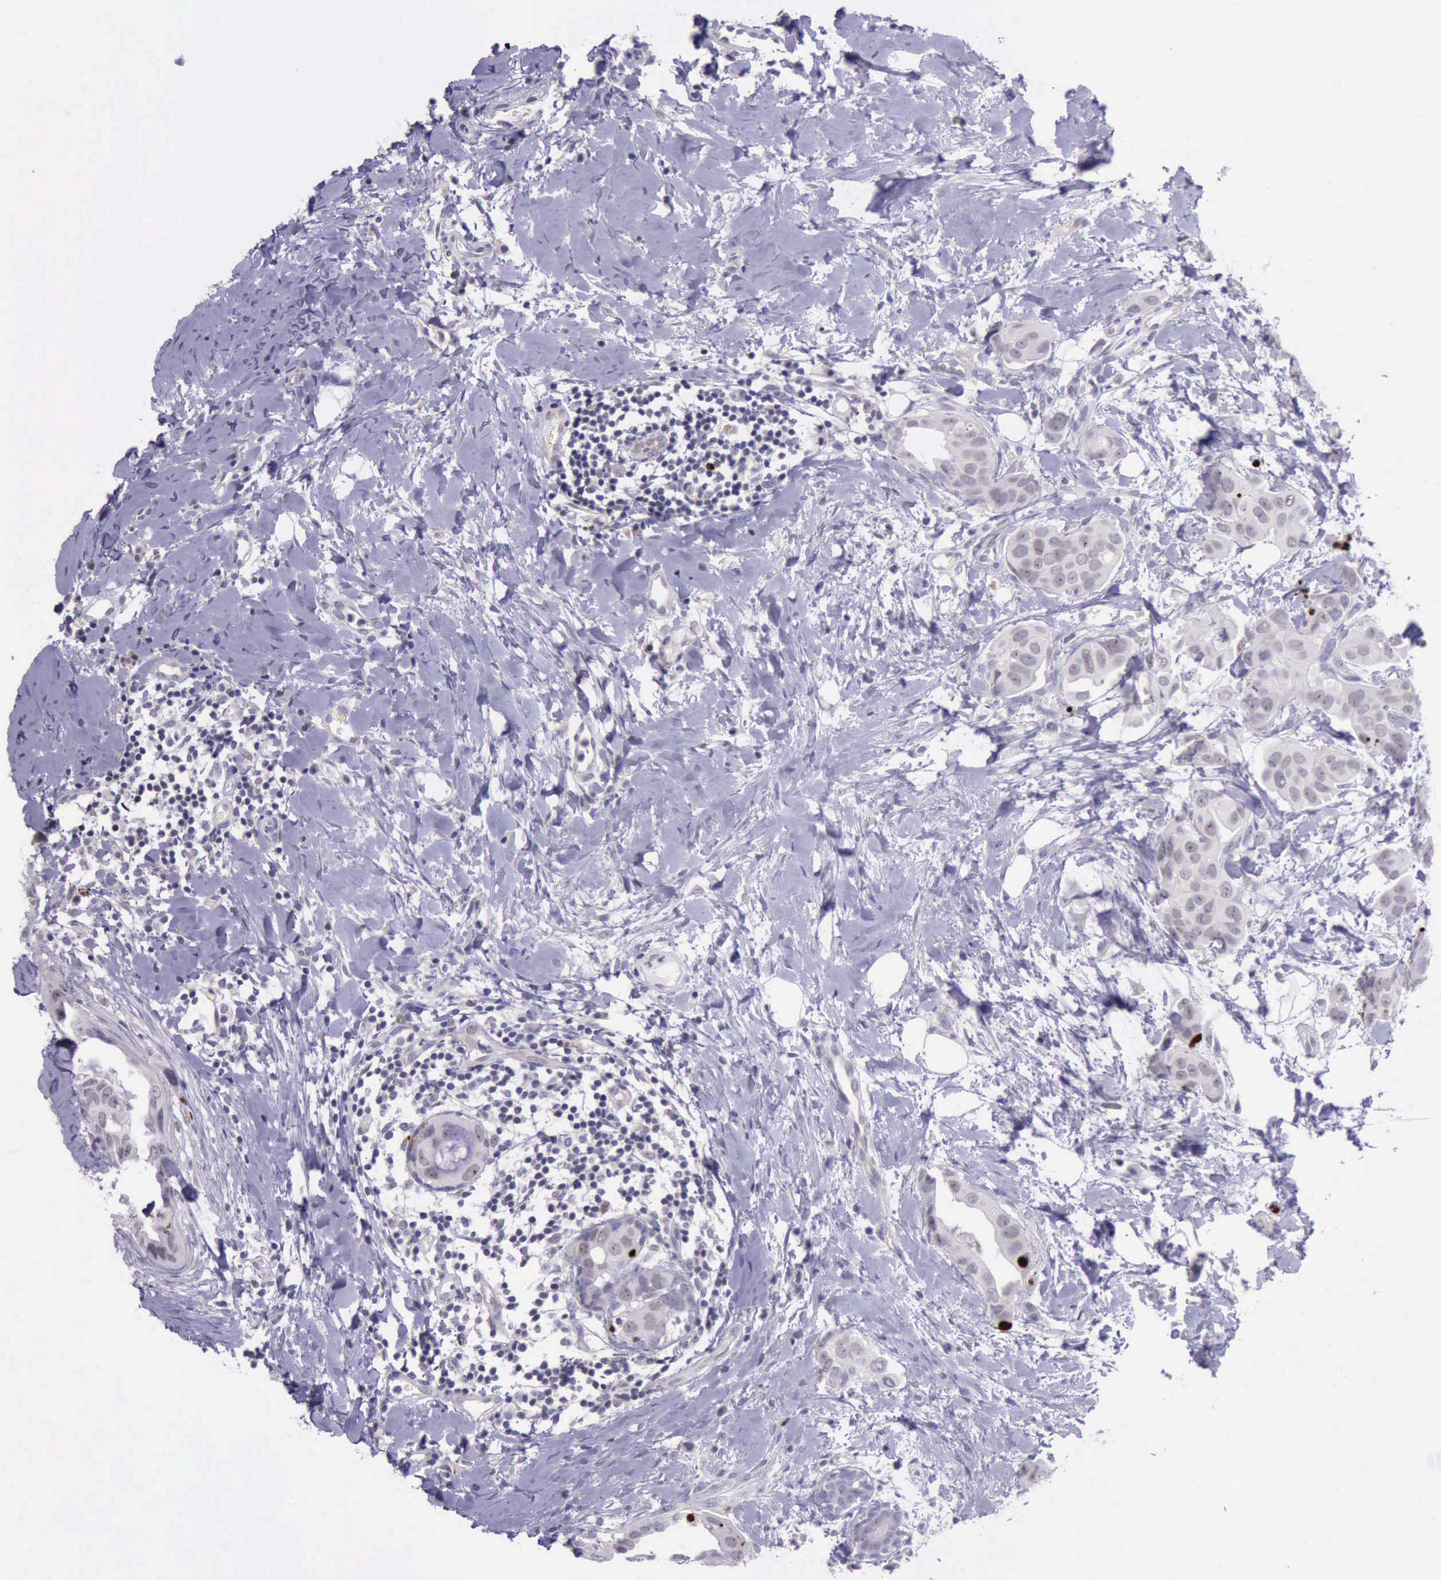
{"staining": {"intensity": "strong", "quantity": "<25%", "location": "nuclear"}, "tissue": "breast cancer", "cell_type": "Tumor cells", "image_type": "cancer", "snomed": [{"axis": "morphology", "description": "Duct carcinoma"}, {"axis": "topography", "description": "Breast"}], "caption": "Protein analysis of breast cancer tissue displays strong nuclear staining in about <25% of tumor cells. (DAB = brown stain, brightfield microscopy at high magnification).", "gene": "PARP1", "patient": {"sex": "female", "age": 40}}